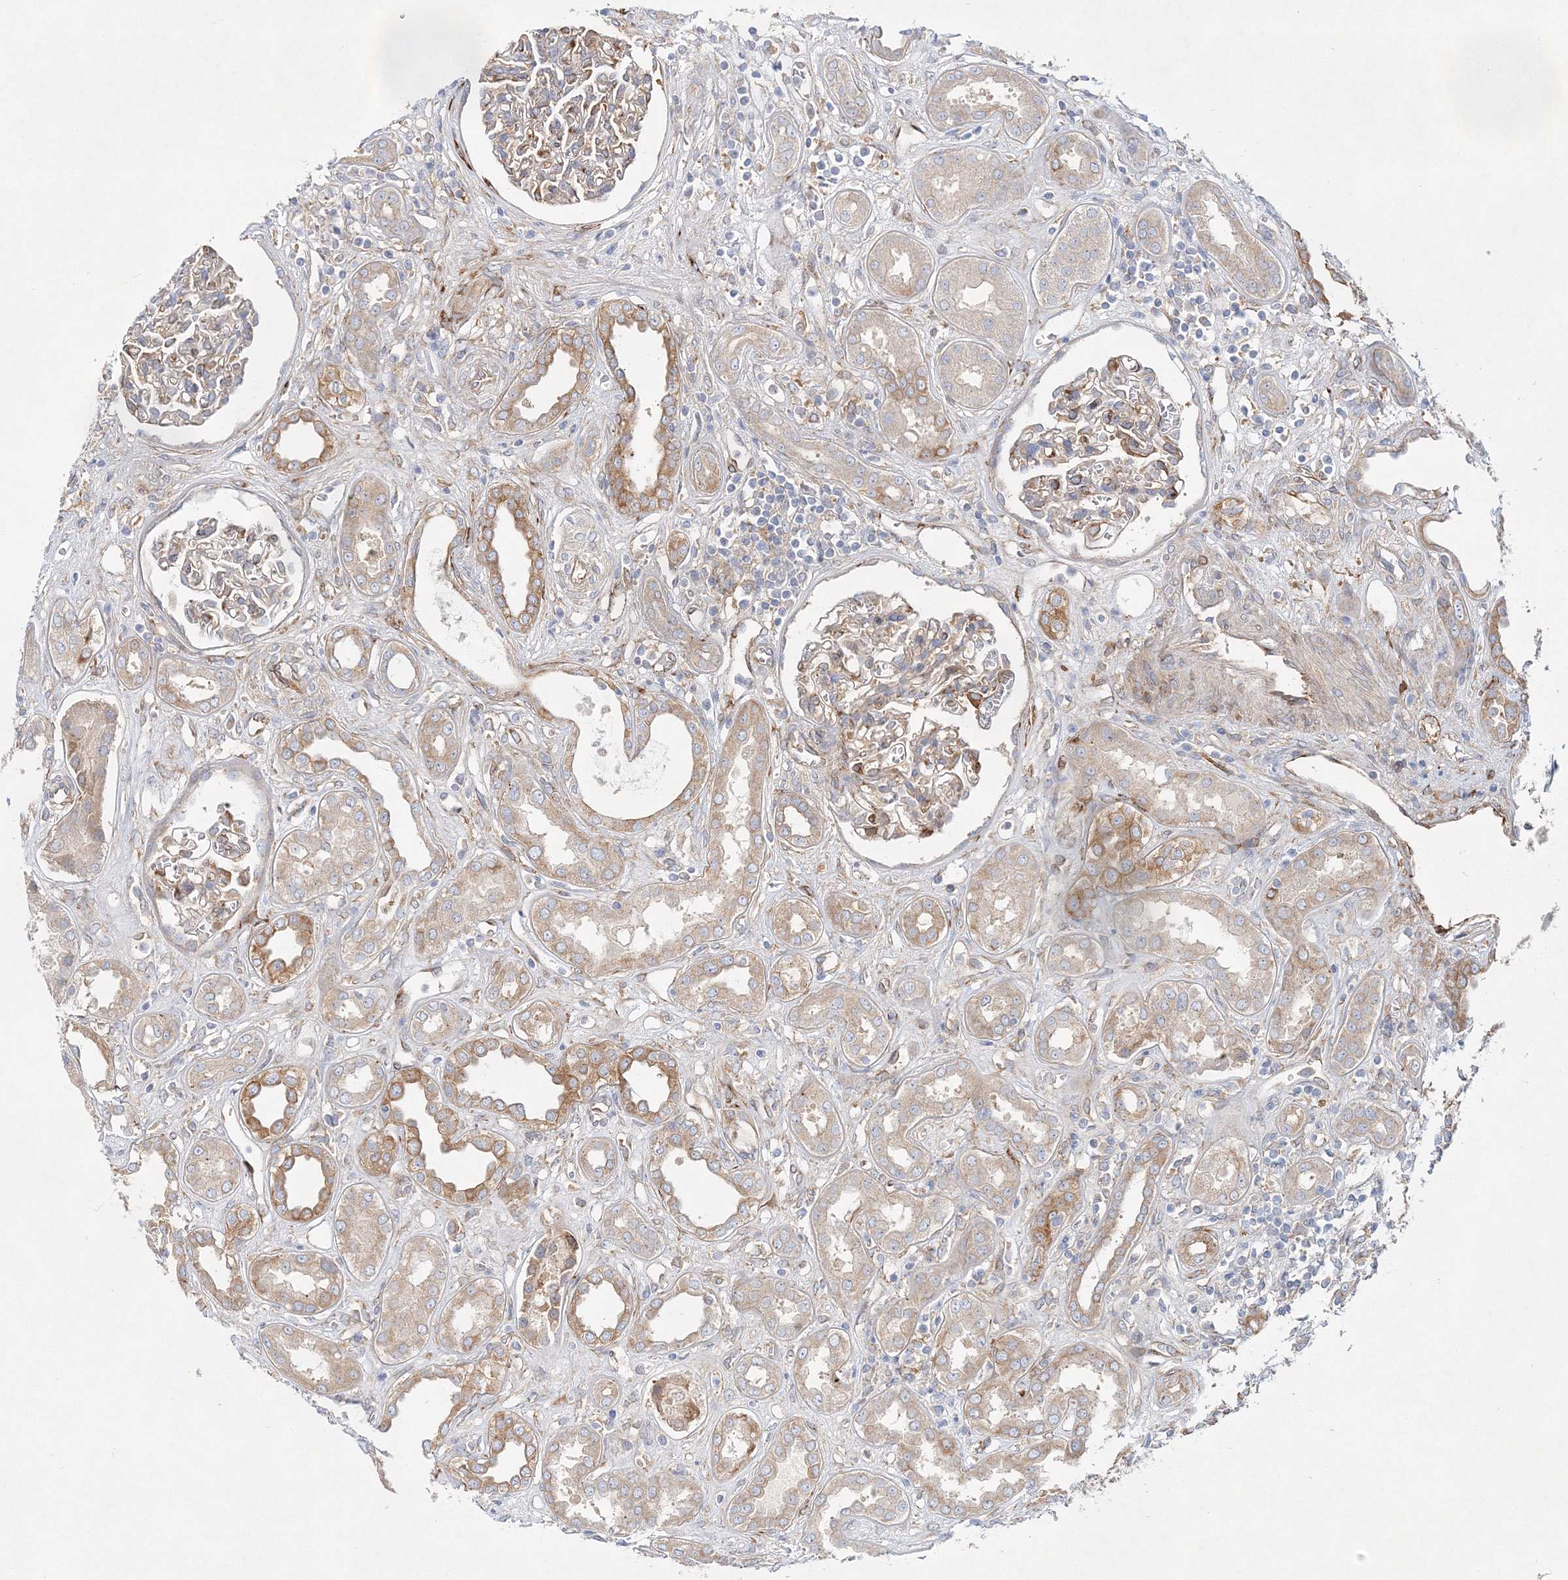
{"staining": {"intensity": "moderate", "quantity": "25%-75%", "location": "cytoplasmic/membranous"}, "tissue": "kidney", "cell_type": "Cells in glomeruli", "image_type": "normal", "snomed": [{"axis": "morphology", "description": "Normal tissue, NOS"}, {"axis": "topography", "description": "Kidney"}], "caption": "Kidney stained for a protein (brown) exhibits moderate cytoplasmic/membranous positive staining in approximately 25%-75% of cells in glomeruli.", "gene": "ZFYVE16", "patient": {"sex": "male", "age": 59}}